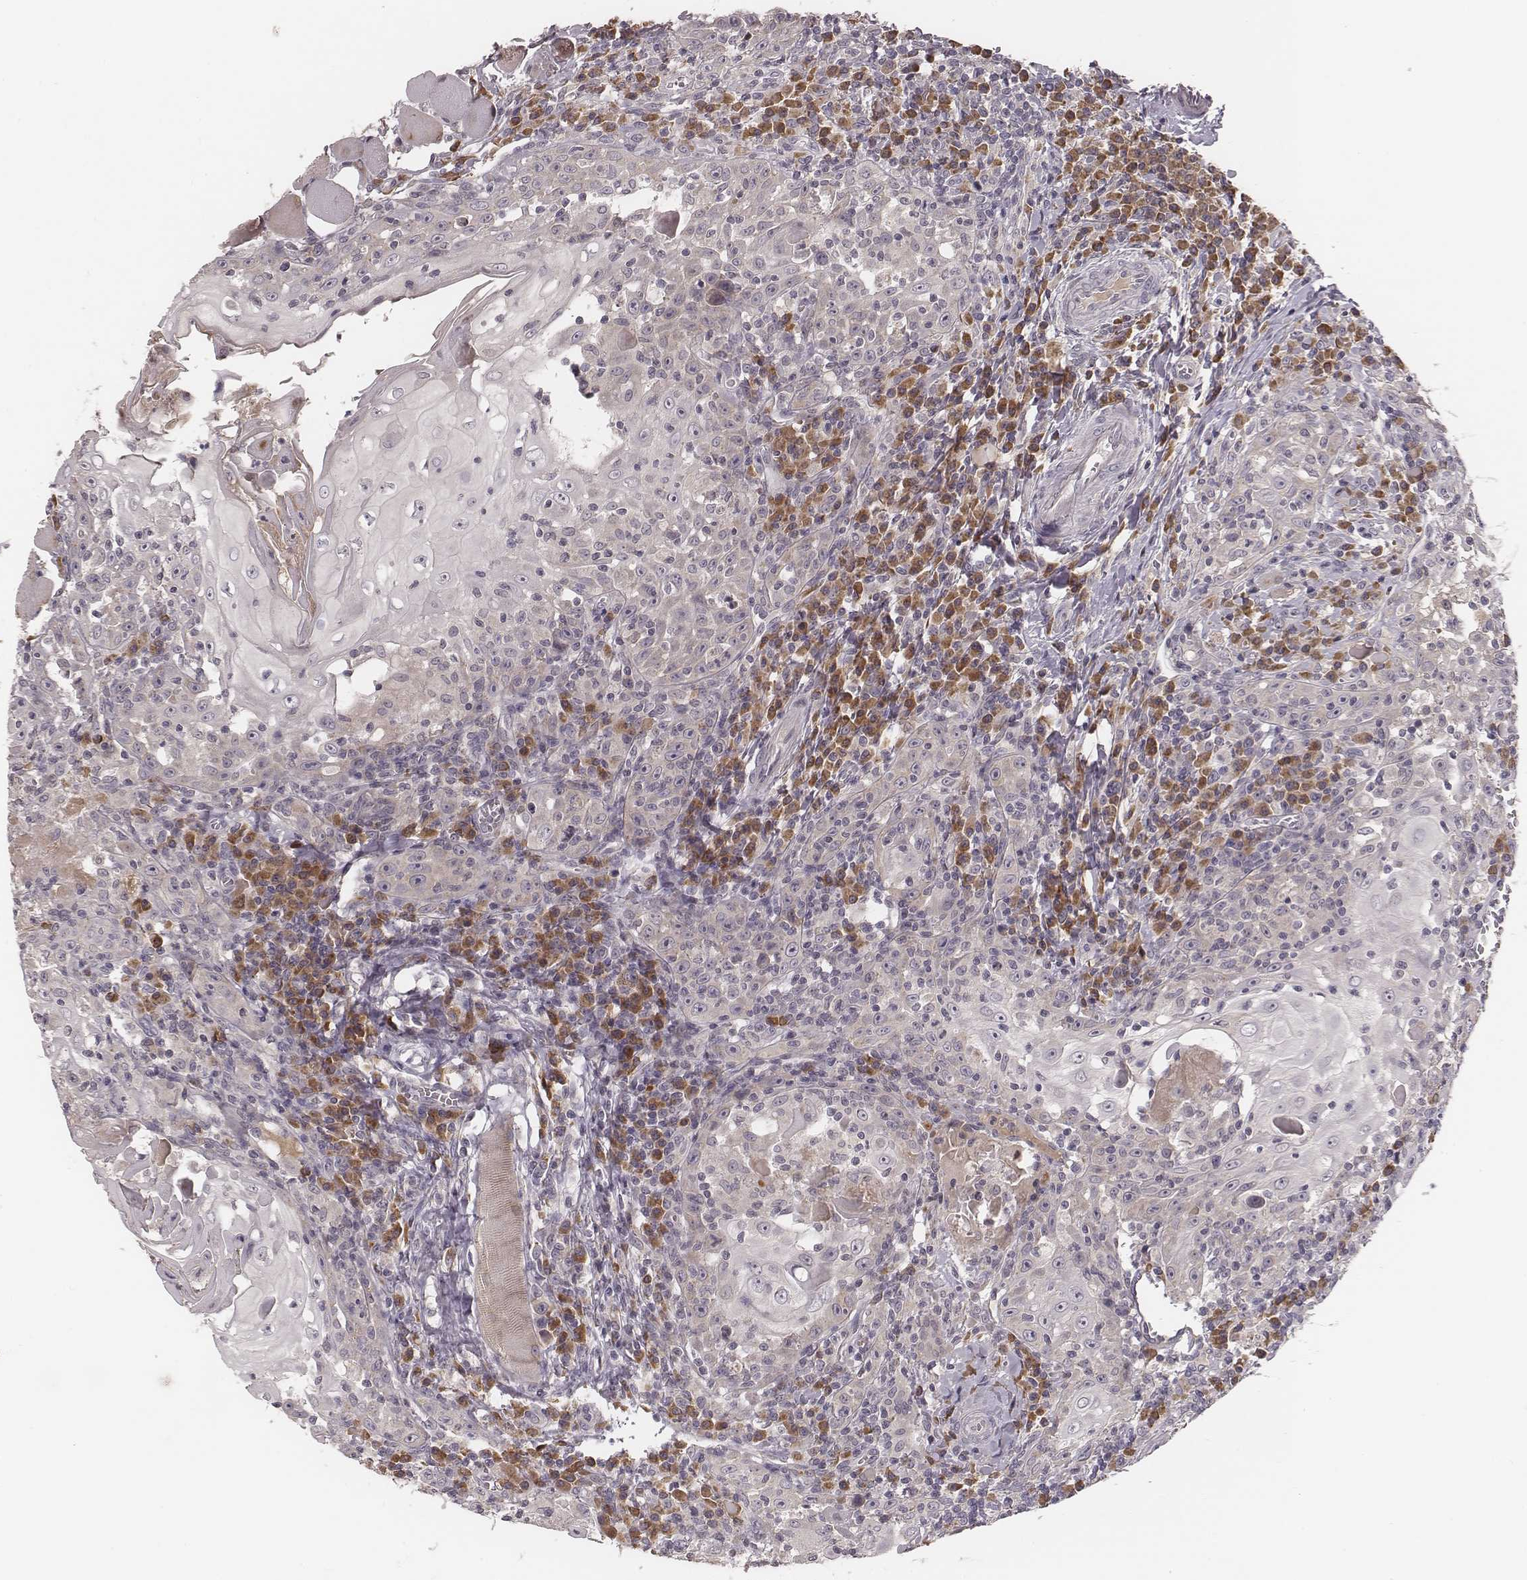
{"staining": {"intensity": "weak", "quantity": "<25%", "location": "cytoplasmic/membranous"}, "tissue": "head and neck cancer", "cell_type": "Tumor cells", "image_type": "cancer", "snomed": [{"axis": "morphology", "description": "Squamous cell carcinoma, NOS"}, {"axis": "topography", "description": "Head-Neck"}], "caption": "Immunohistochemistry (IHC) image of head and neck cancer stained for a protein (brown), which demonstrates no staining in tumor cells.", "gene": "P2RX5", "patient": {"sex": "male", "age": 52}}